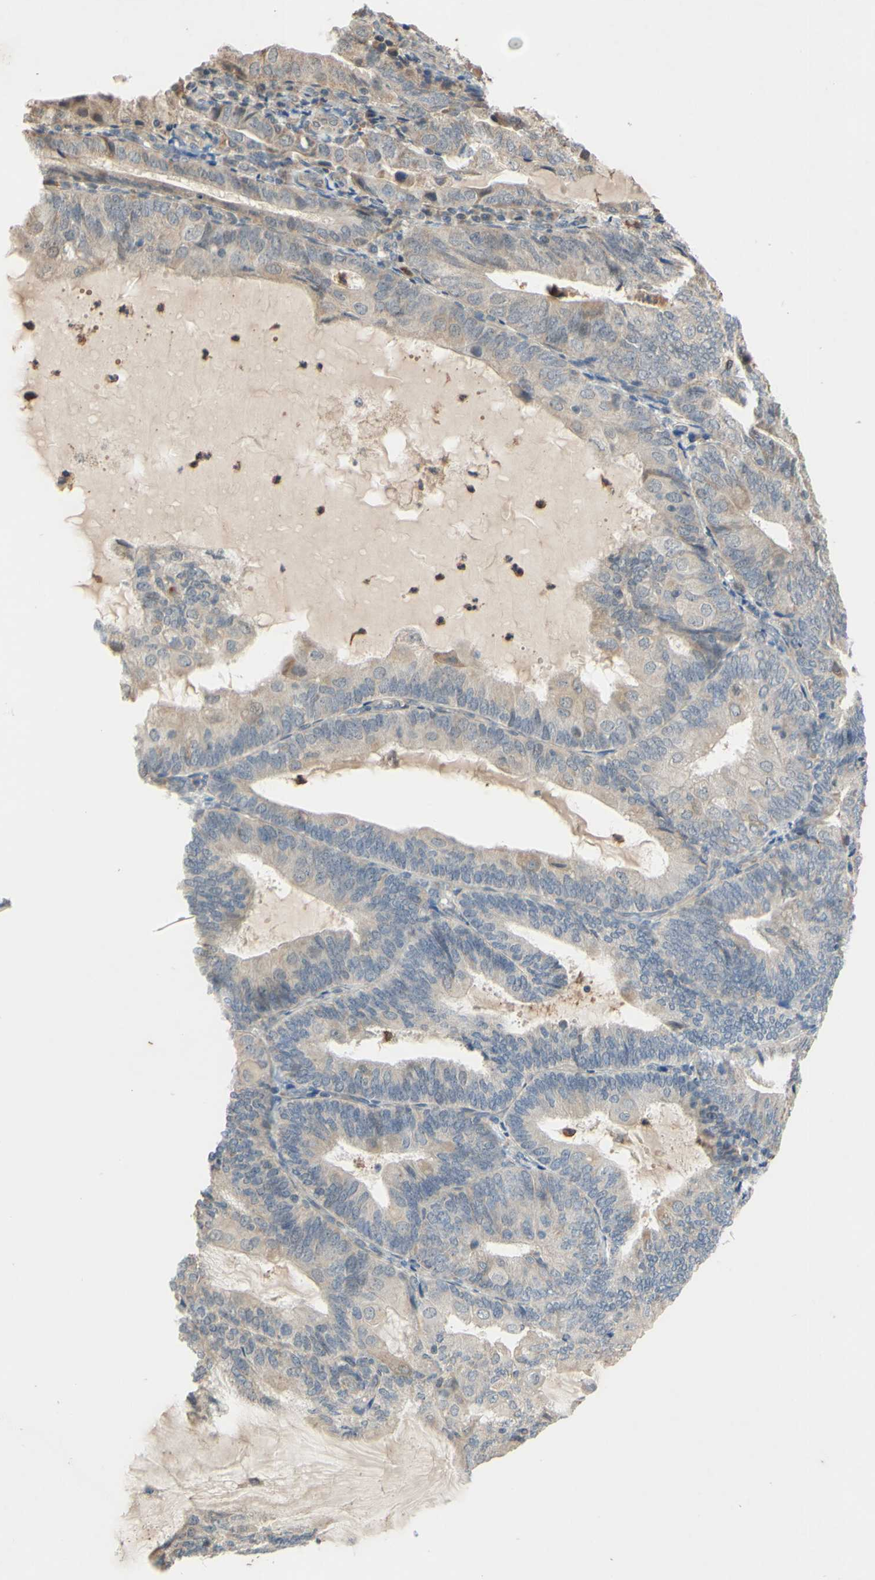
{"staining": {"intensity": "weak", "quantity": ">75%", "location": "cytoplasmic/membranous"}, "tissue": "endometrial cancer", "cell_type": "Tumor cells", "image_type": "cancer", "snomed": [{"axis": "morphology", "description": "Adenocarcinoma, NOS"}, {"axis": "topography", "description": "Endometrium"}], "caption": "A low amount of weak cytoplasmic/membranous positivity is identified in approximately >75% of tumor cells in endometrial cancer tissue.", "gene": "GATA1", "patient": {"sex": "female", "age": 81}}